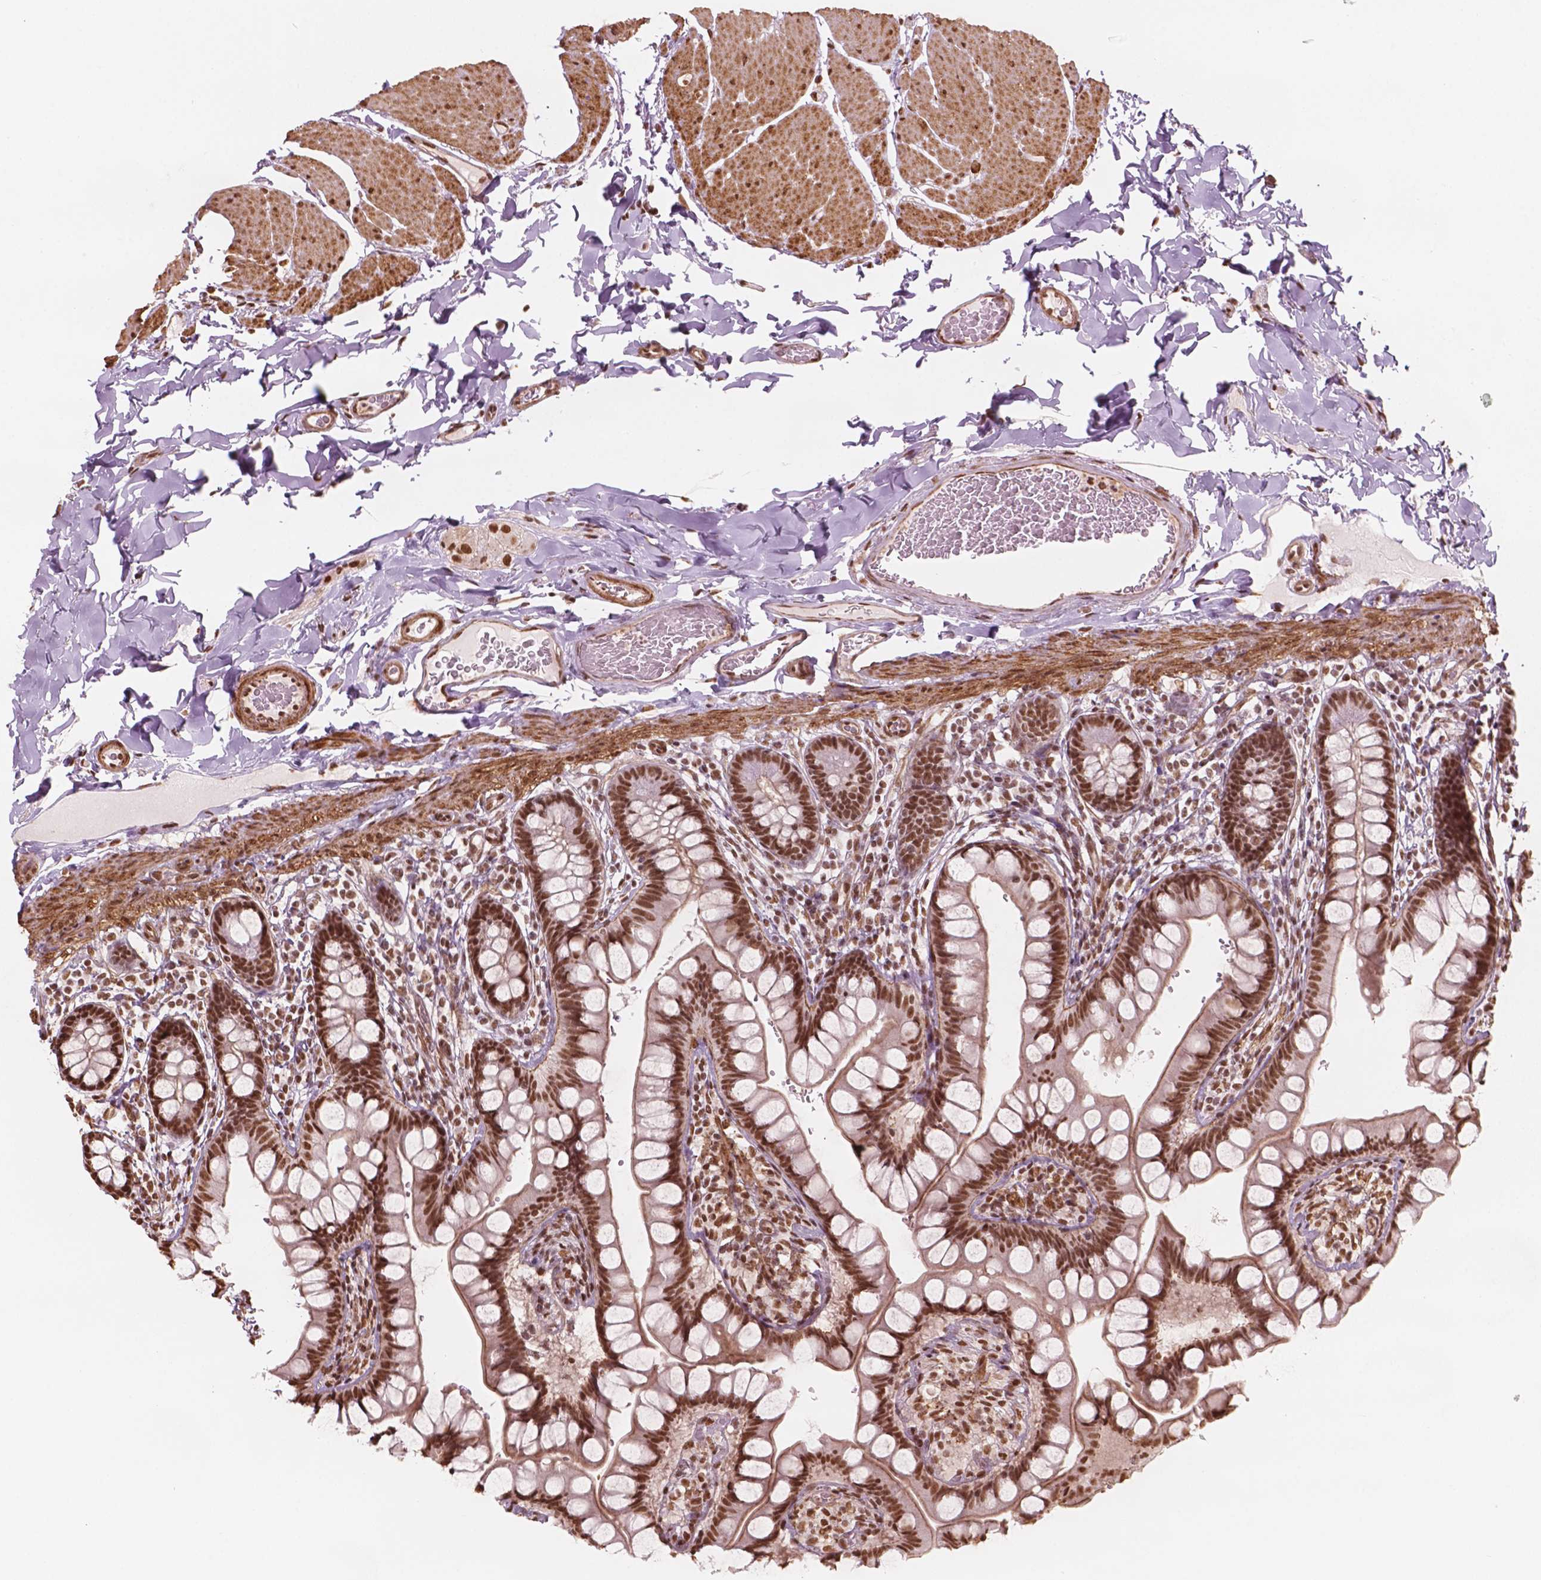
{"staining": {"intensity": "moderate", "quantity": ">75%", "location": "cytoplasmic/membranous,nuclear"}, "tissue": "small intestine", "cell_type": "Glandular cells", "image_type": "normal", "snomed": [{"axis": "morphology", "description": "Normal tissue, NOS"}, {"axis": "topography", "description": "Small intestine"}], "caption": "Human small intestine stained for a protein (brown) demonstrates moderate cytoplasmic/membranous,nuclear positive expression in approximately >75% of glandular cells.", "gene": "GTF3C5", "patient": {"sex": "male", "age": 70}}